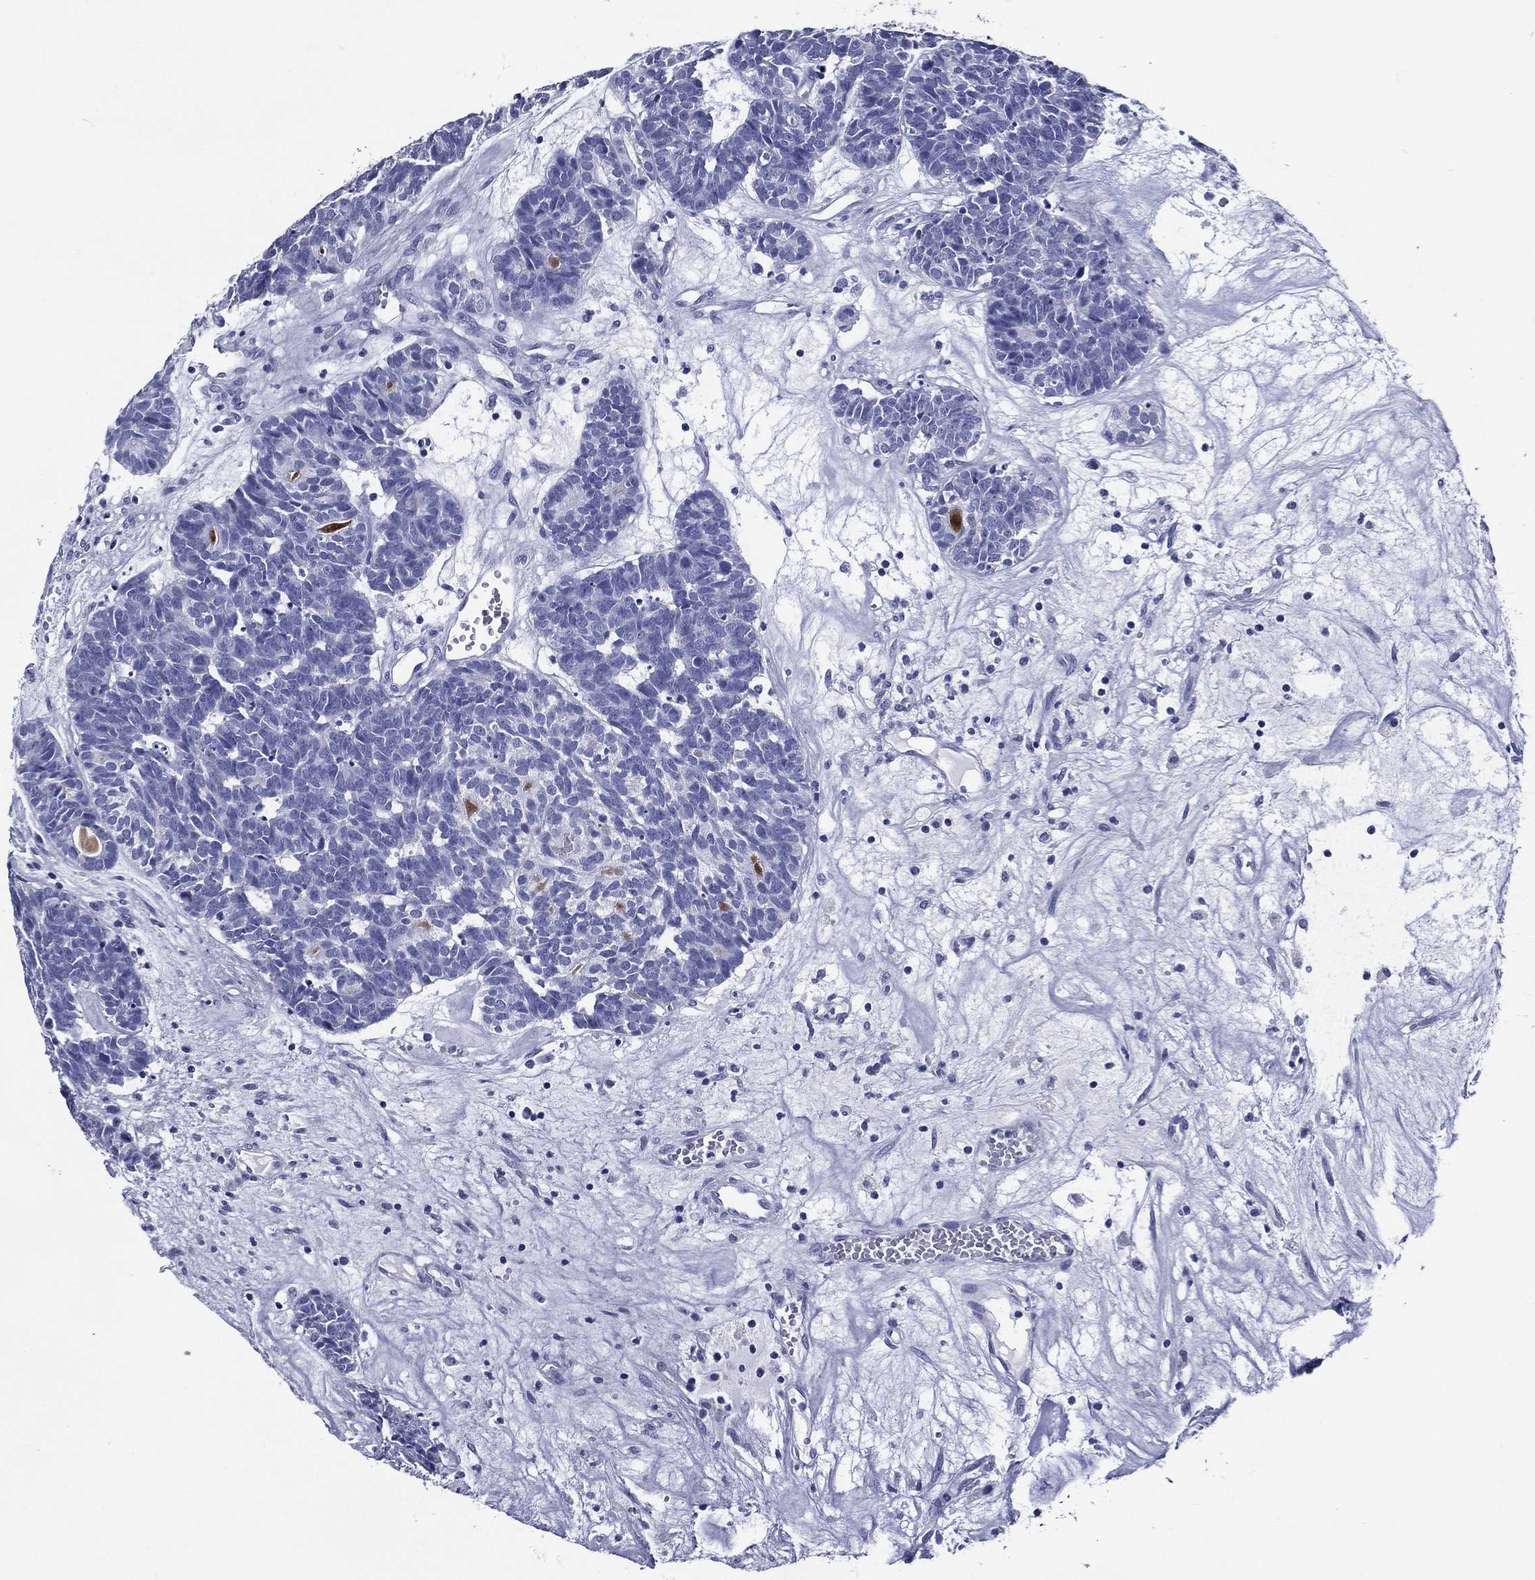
{"staining": {"intensity": "negative", "quantity": "none", "location": "none"}, "tissue": "head and neck cancer", "cell_type": "Tumor cells", "image_type": "cancer", "snomed": [{"axis": "morphology", "description": "Adenocarcinoma, NOS"}, {"axis": "topography", "description": "Head-Neck"}], "caption": "Micrograph shows no significant protein positivity in tumor cells of adenocarcinoma (head and neck).", "gene": "ACE2", "patient": {"sex": "female", "age": 81}}